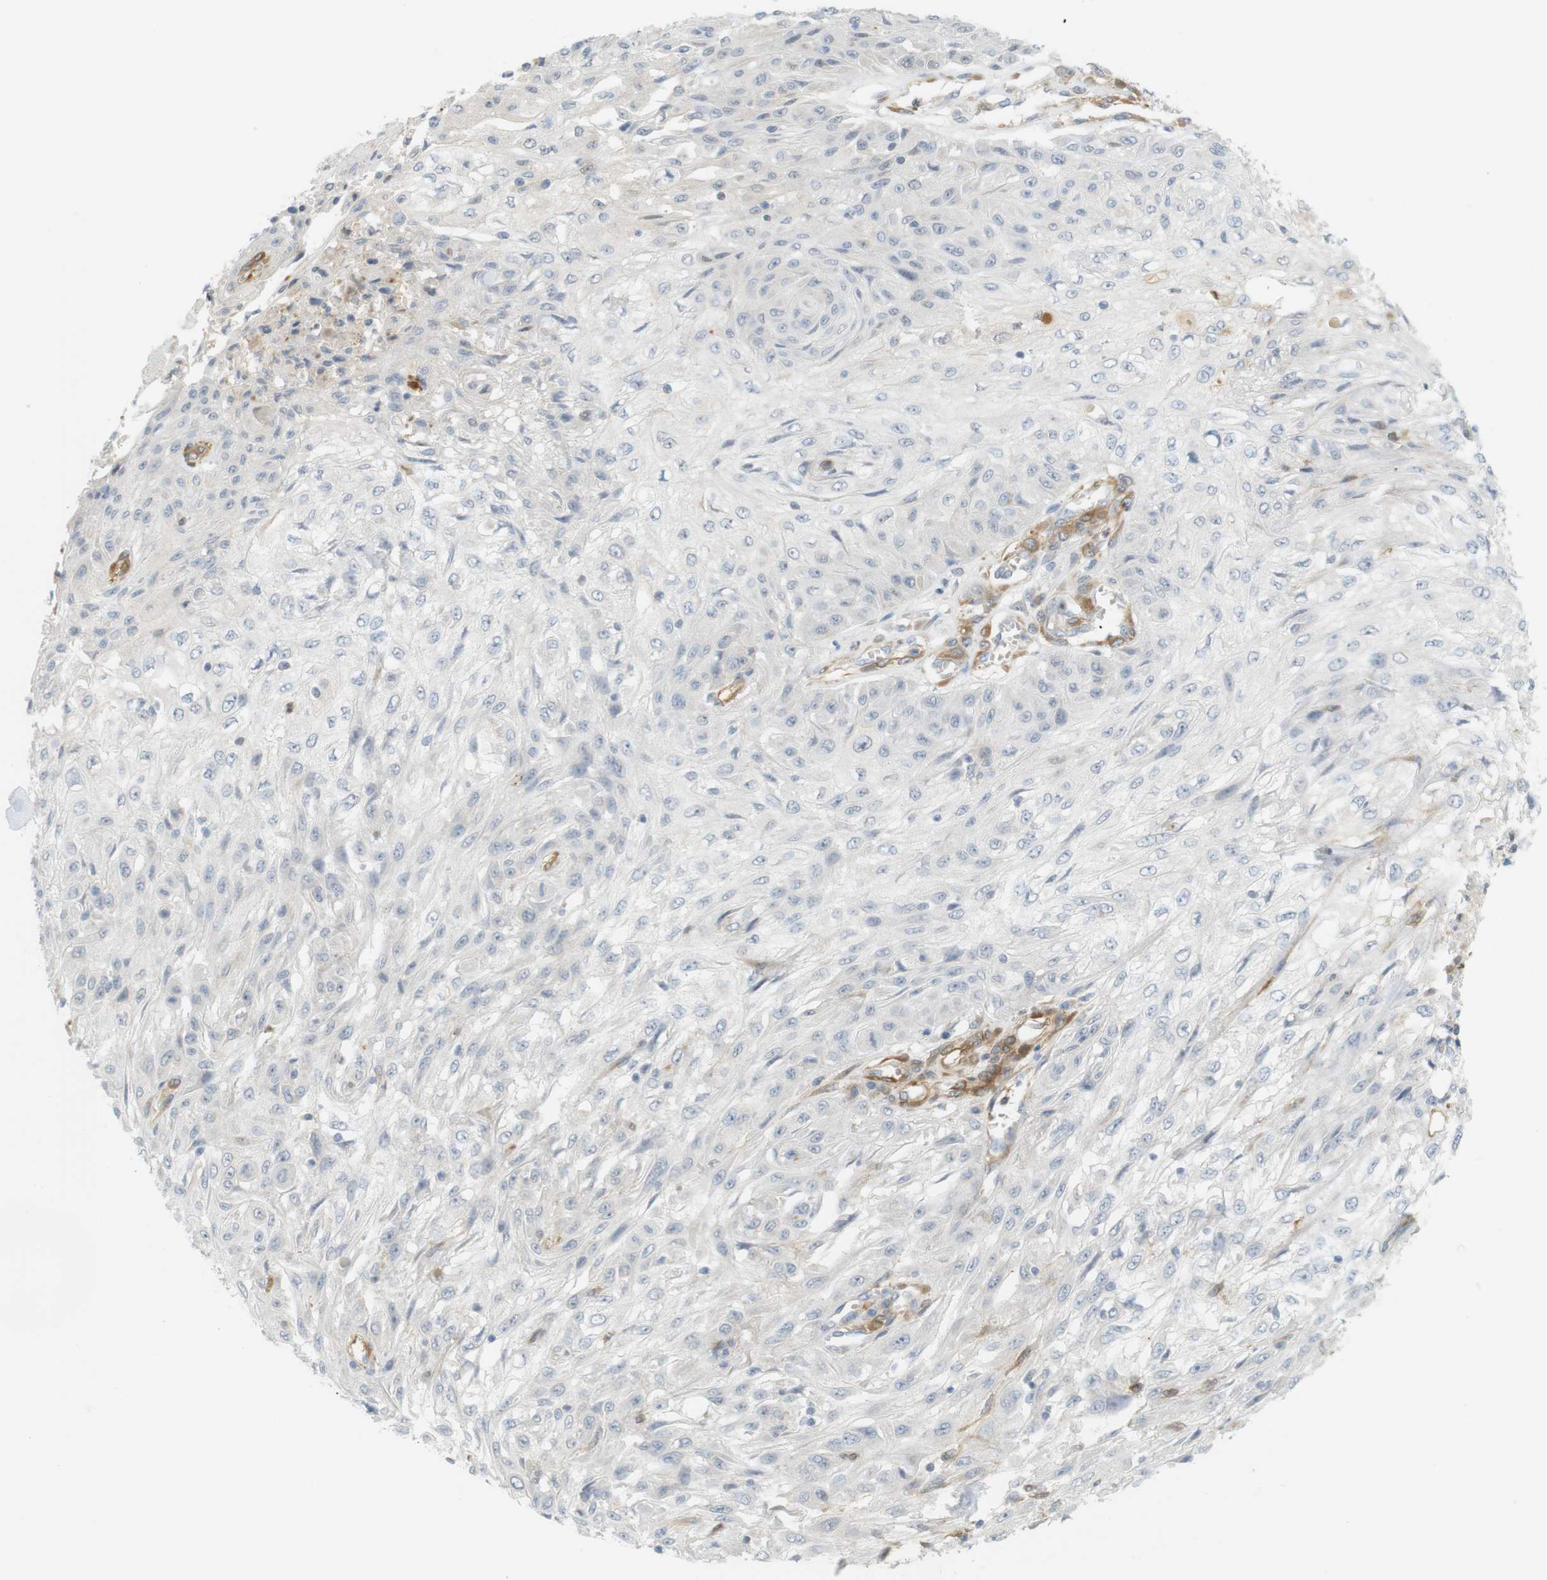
{"staining": {"intensity": "negative", "quantity": "none", "location": "none"}, "tissue": "skin cancer", "cell_type": "Tumor cells", "image_type": "cancer", "snomed": [{"axis": "morphology", "description": "Squamous cell carcinoma, NOS"}, {"axis": "topography", "description": "Skin"}], "caption": "Skin squamous cell carcinoma was stained to show a protein in brown. There is no significant expression in tumor cells.", "gene": "PDE3A", "patient": {"sex": "male", "age": 75}}